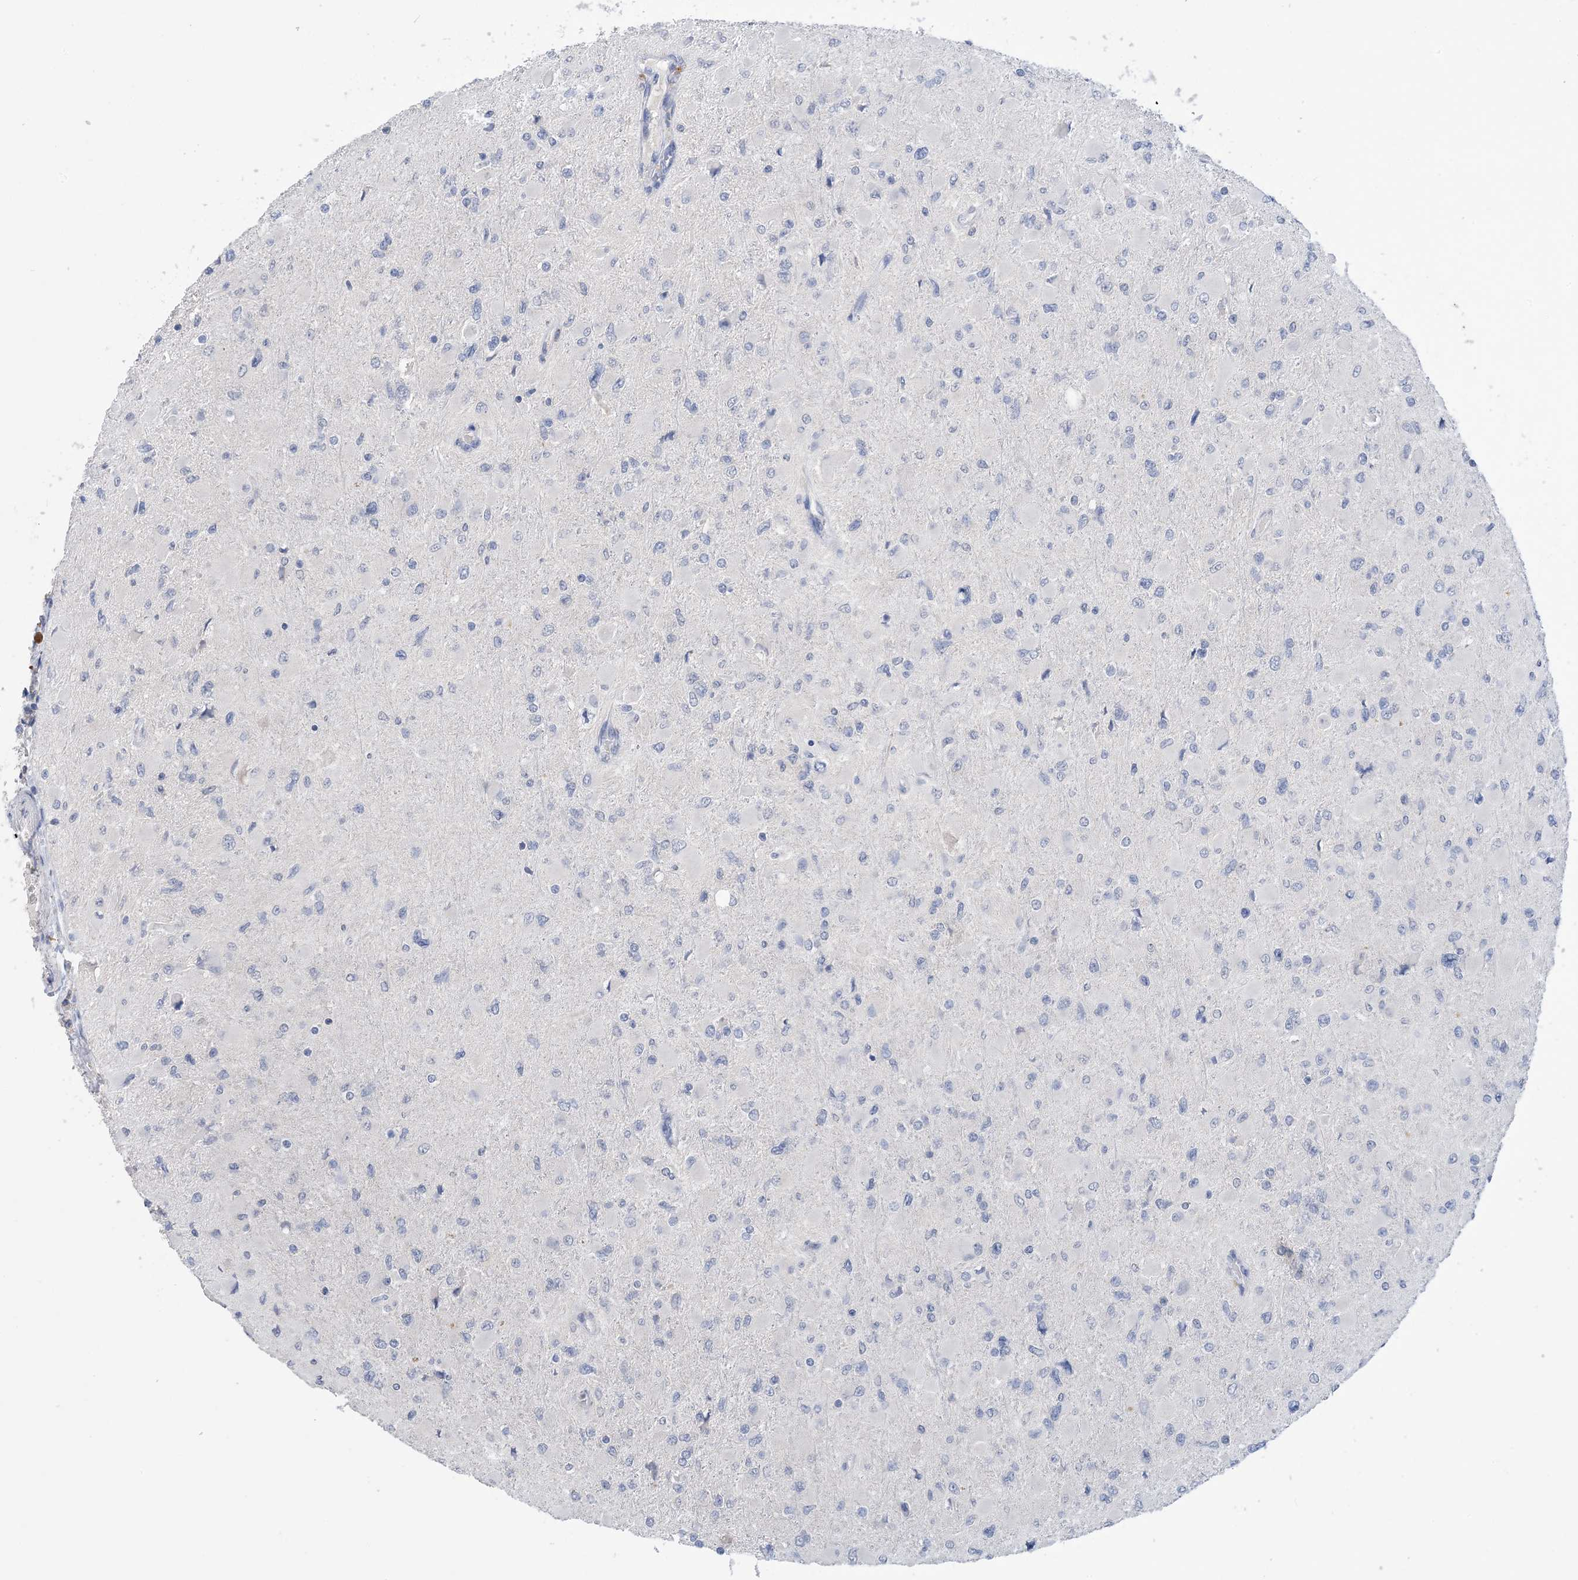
{"staining": {"intensity": "negative", "quantity": "none", "location": "none"}, "tissue": "glioma", "cell_type": "Tumor cells", "image_type": "cancer", "snomed": [{"axis": "morphology", "description": "Glioma, malignant, High grade"}, {"axis": "topography", "description": "Cerebral cortex"}], "caption": "High magnification brightfield microscopy of glioma stained with DAB (brown) and counterstained with hematoxylin (blue): tumor cells show no significant expression.", "gene": "DSC3", "patient": {"sex": "female", "age": 36}}